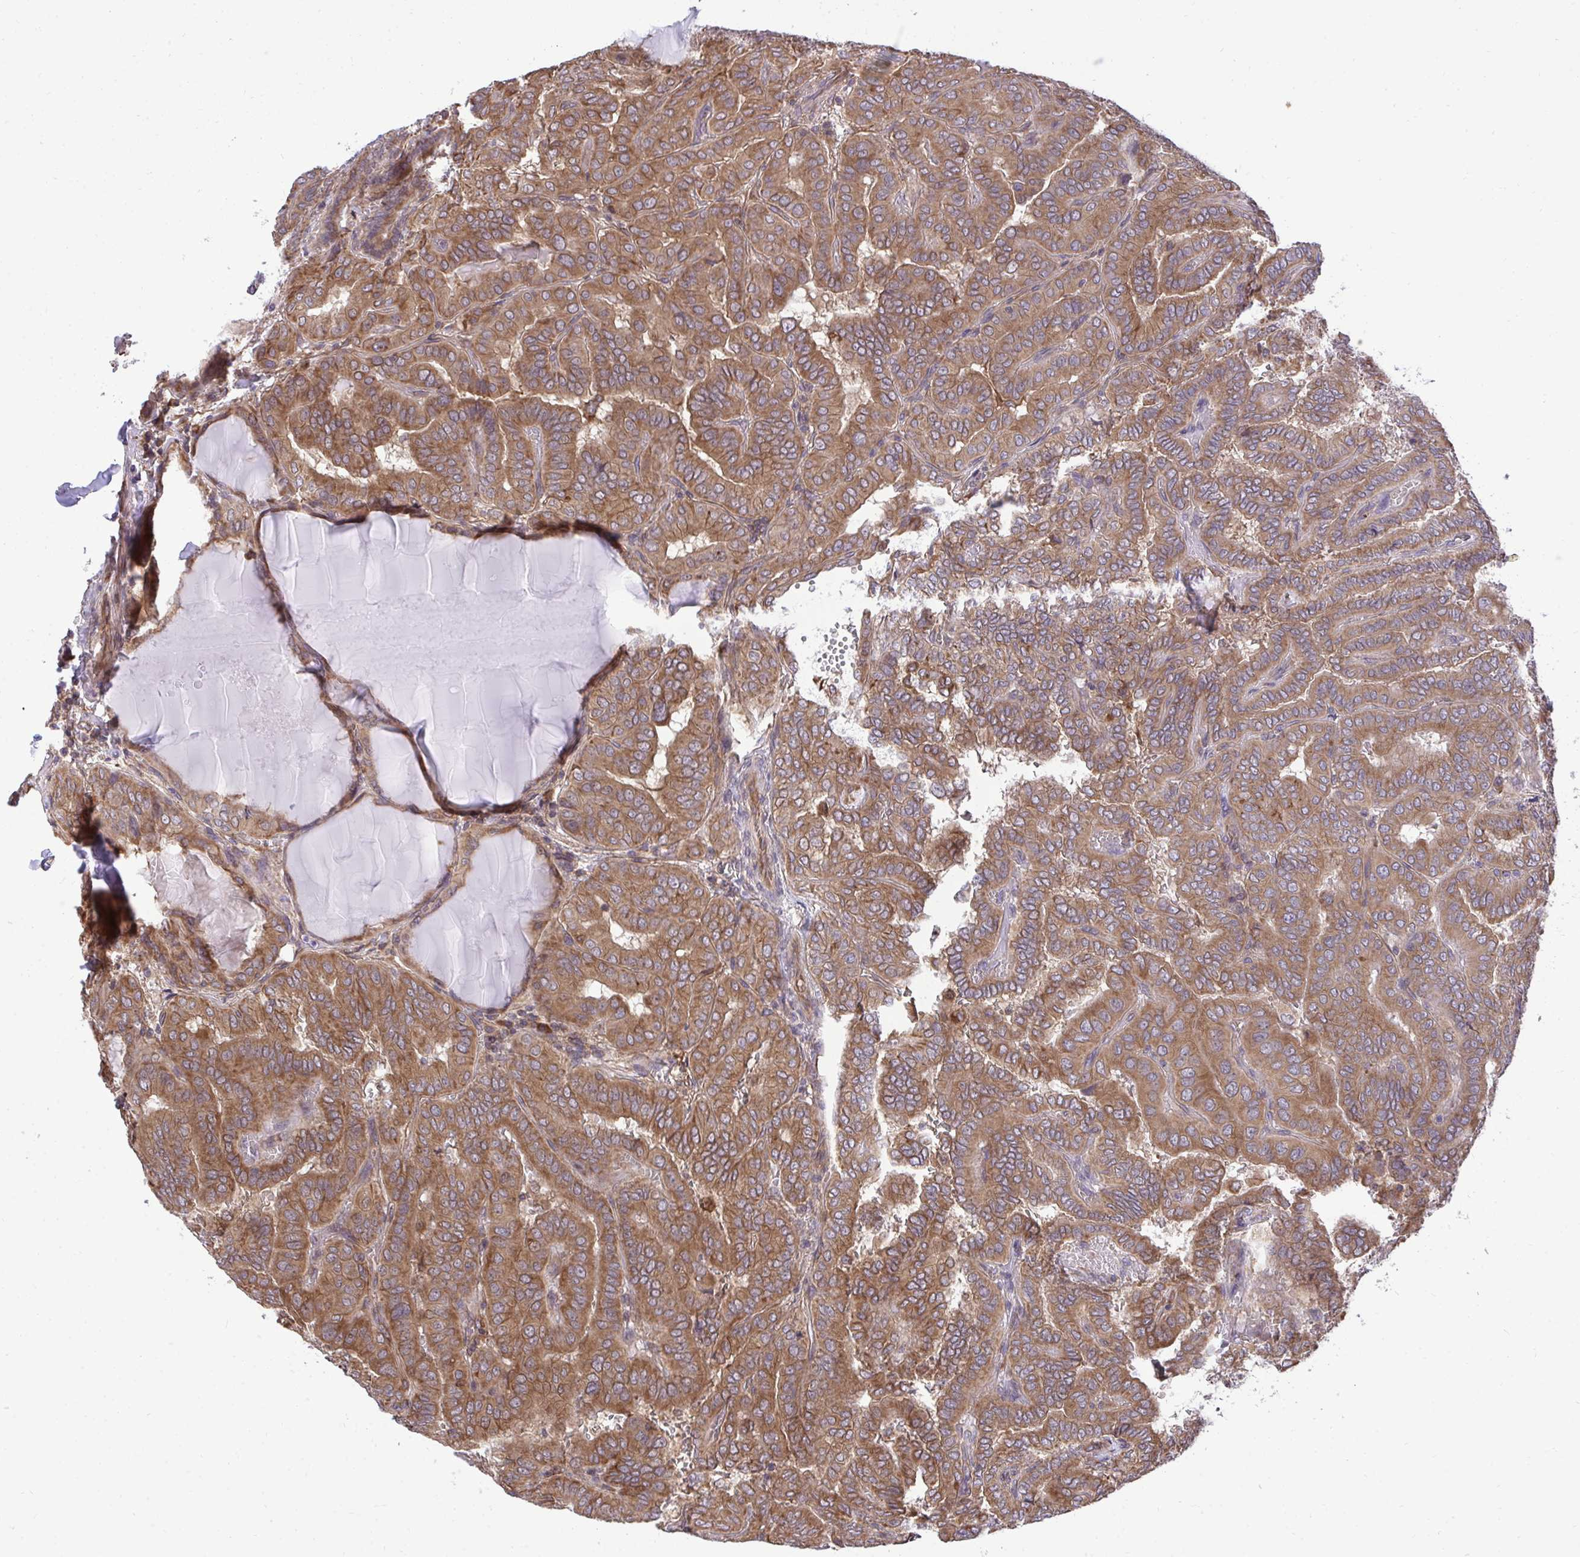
{"staining": {"intensity": "moderate", "quantity": ">75%", "location": "cytoplasmic/membranous"}, "tissue": "thyroid cancer", "cell_type": "Tumor cells", "image_type": "cancer", "snomed": [{"axis": "morphology", "description": "Papillary adenocarcinoma, NOS"}, {"axis": "topography", "description": "Thyroid gland"}], "caption": "Immunohistochemical staining of human thyroid cancer shows medium levels of moderate cytoplasmic/membranous protein expression in approximately >75% of tumor cells. Nuclei are stained in blue.", "gene": "RPS15", "patient": {"sex": "female", "age": 46}}